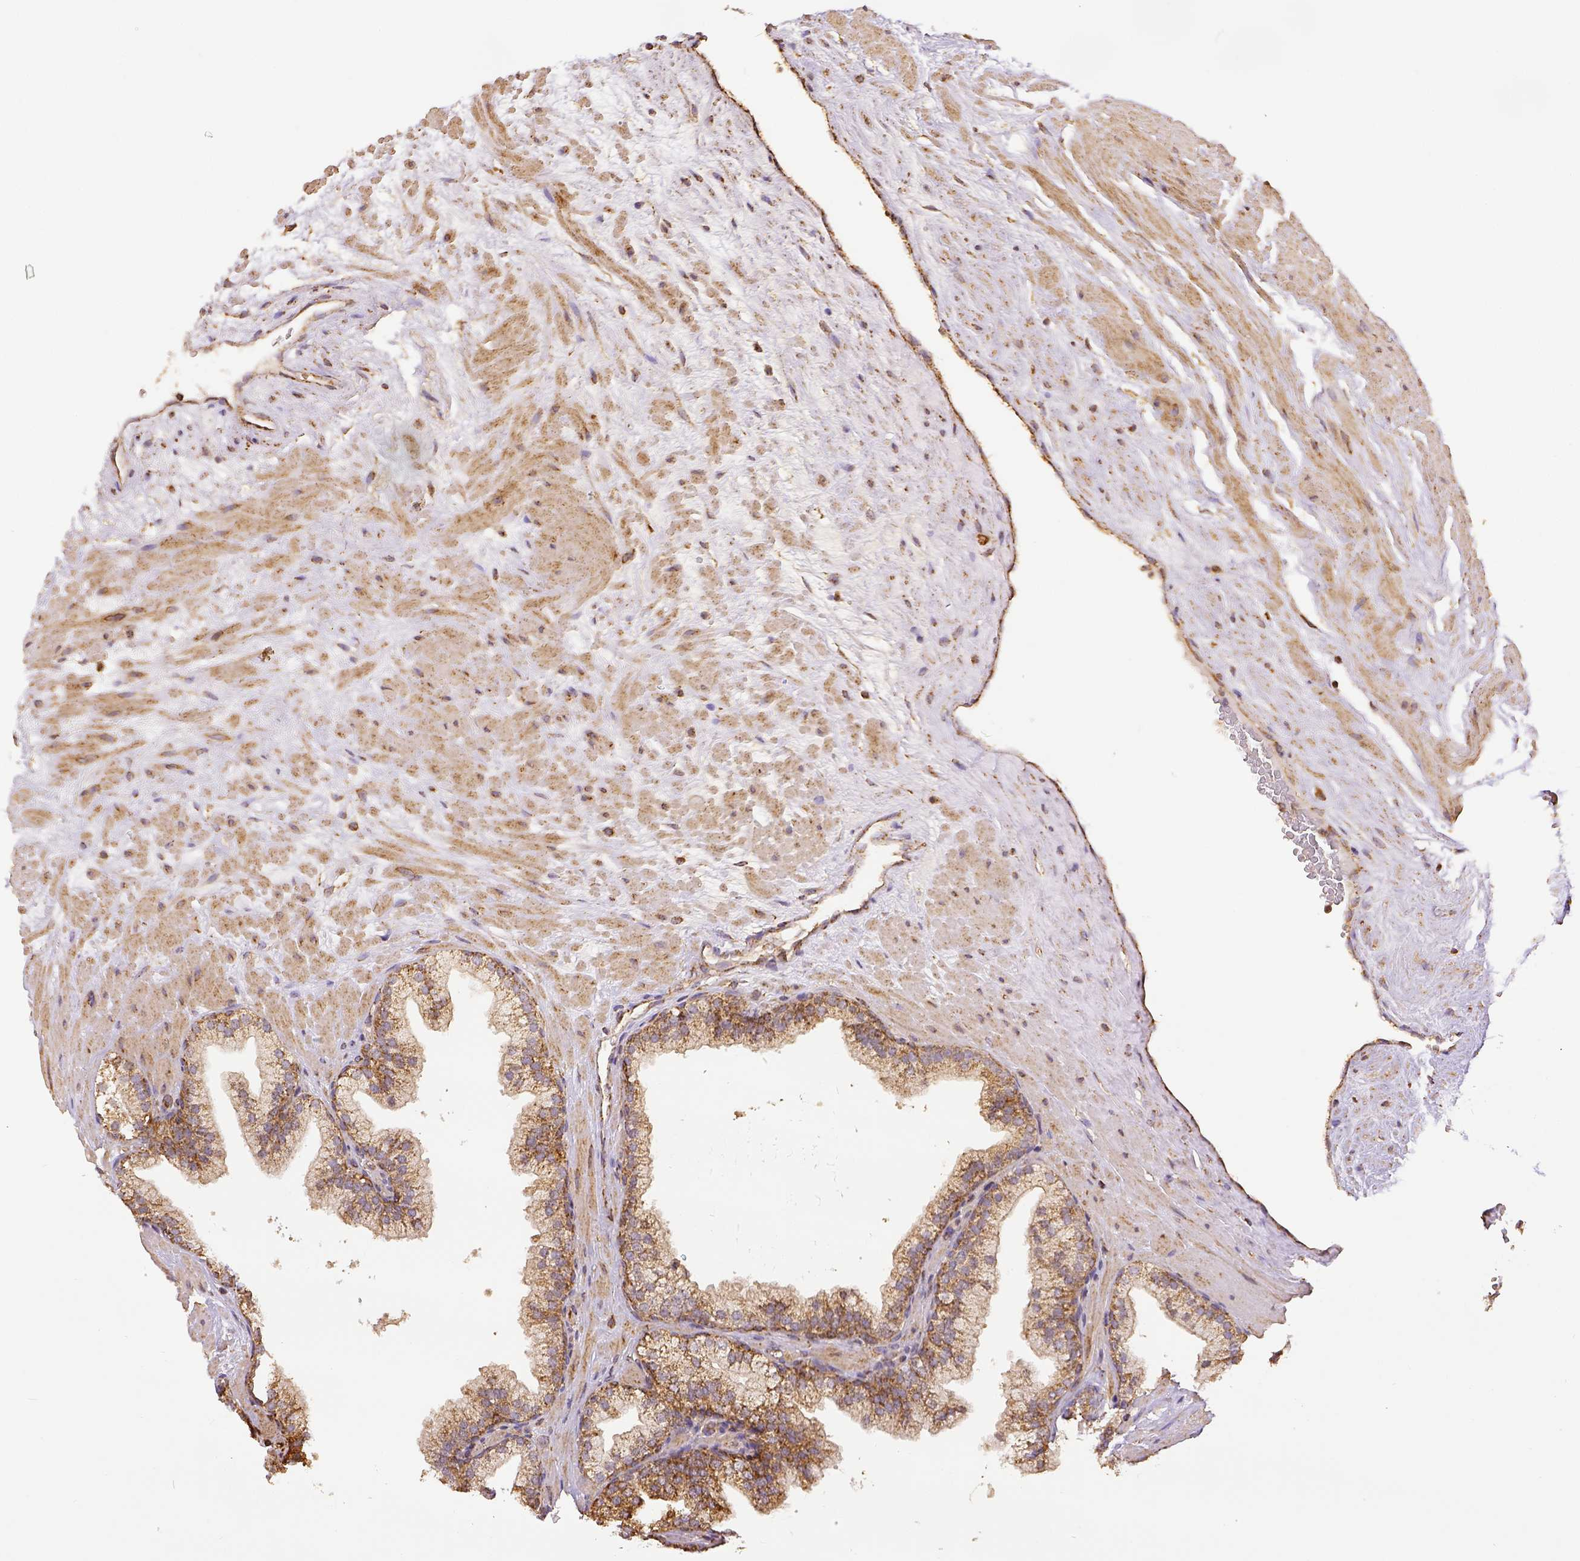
{"staining": {"intensity": "moderate", "quantity": ">75%", "location": "cytoplasmic/membranous"}, "tissue": "prostate", "cell_type": "Glandular cells", "image_type": "normal", "snomed": [{"axis": "morphology", "description": "Normal tissue, NOS"}, {"axis": "topography", "description": "Prostate"}, {"axis": "topography", "description": "Peripheral nerve tissue"}], "caption": "DAB (3,3'-diaminobenzidine) immunohistochemical staining of unremarkable prostate reveals moderate cytoplasmic/membranous protein staining in about >75% of glandular cells. Immunohistochemistry (ihc) stains the protein in brown and the nuclei are stained blue.", "gene": "SDHB", "patient": {"sex": "male", "age": 61}}